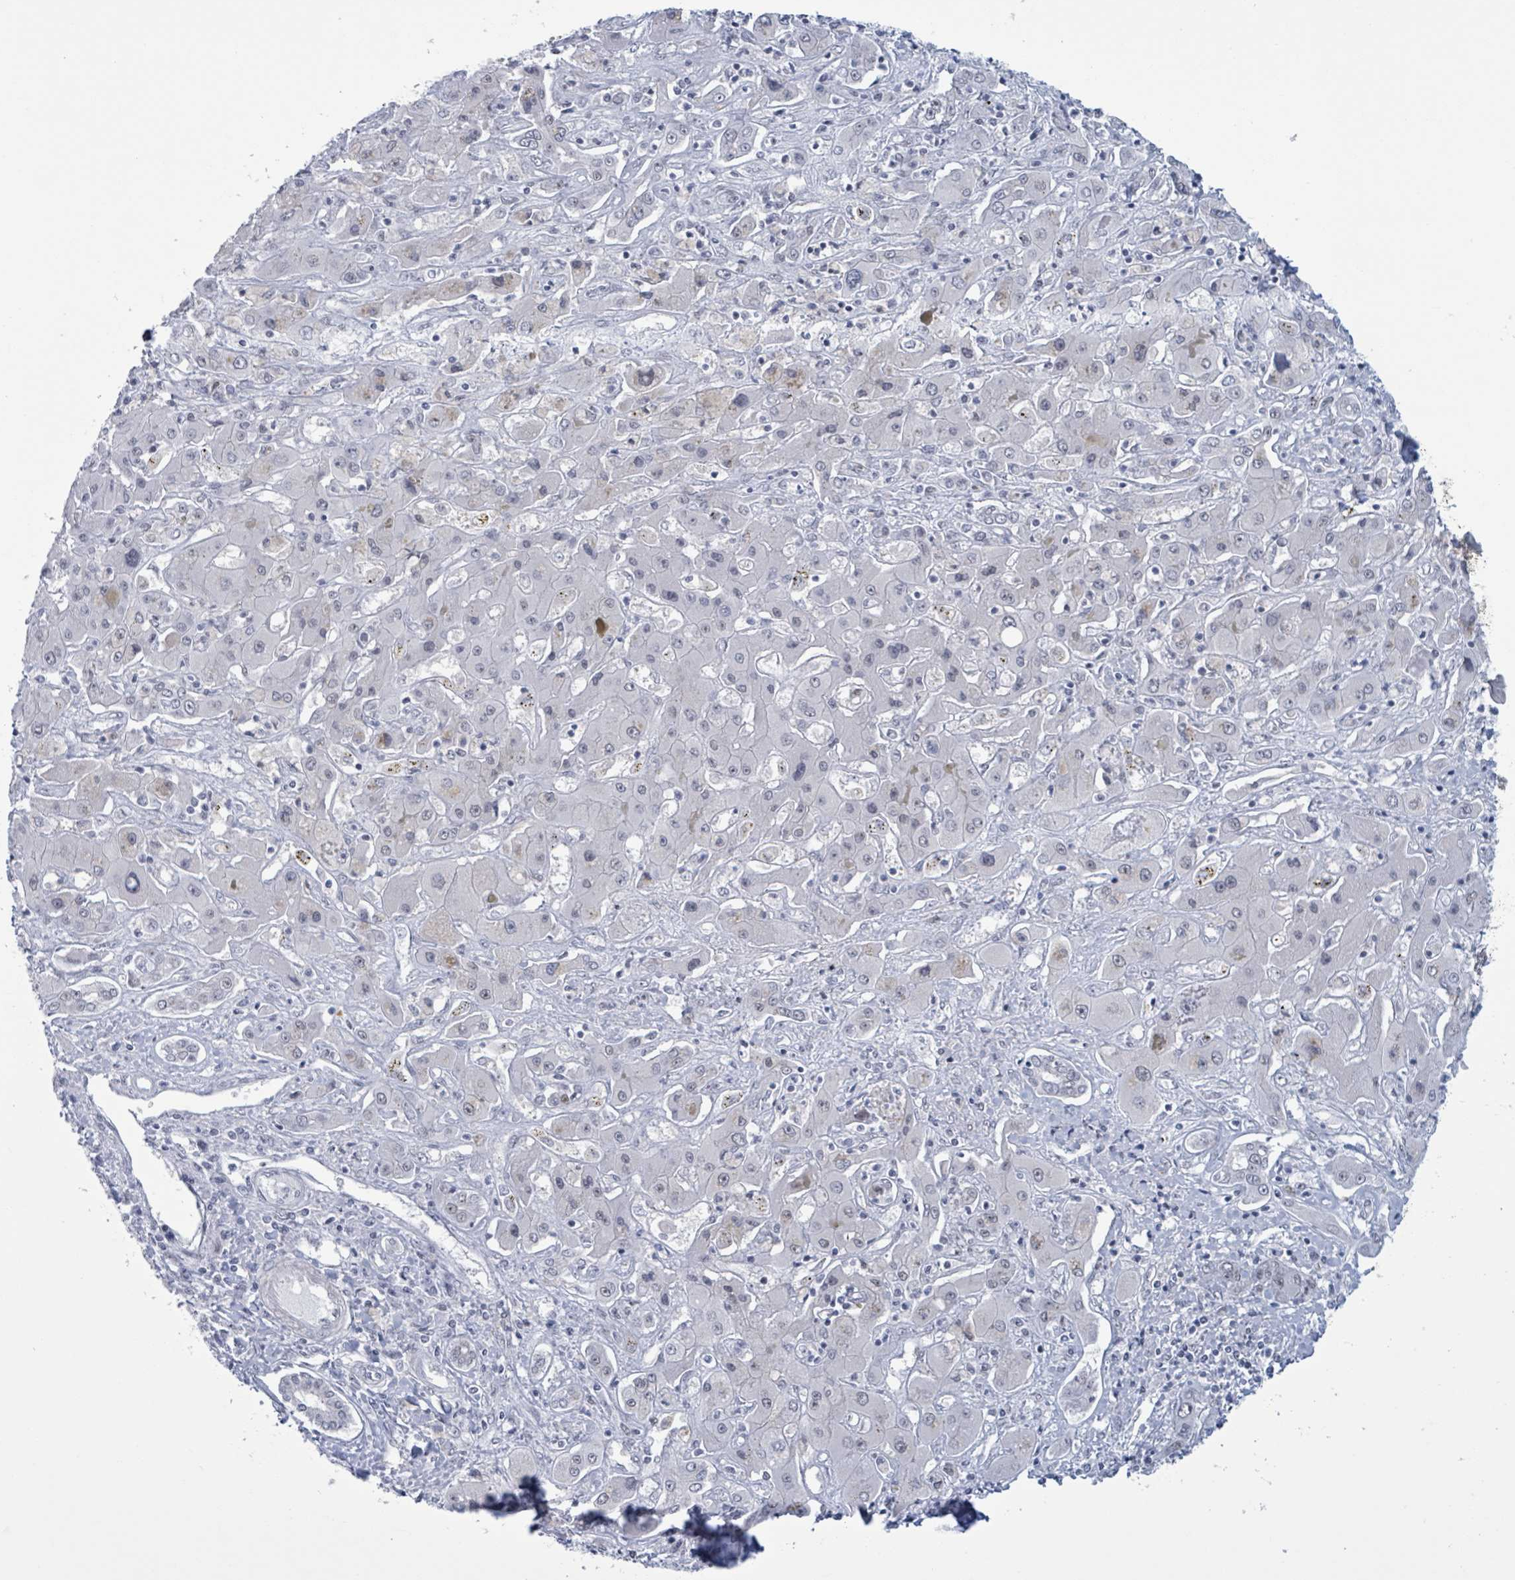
{"staining": {"intensity": "weak", "quantity": "25%-75%", "location": "nuclear"}, "tissue": "liver cancer", "cell_type": "Tumor cells", "image_type": "cancer", "snomed": [{"axis": "morphology", "description": "Cholangiocarcinoma"}, {"axis": "topography", "description": "Liver"}], "caption": "There is low levels of weak nuclear staining in tumor cells of liver cancer (cholangiocarcinoma), as demonstrated by immunohistochemical staining (brown color).", "gene": "CT45A5", "patient": {"sex": "male", "age": 67}}